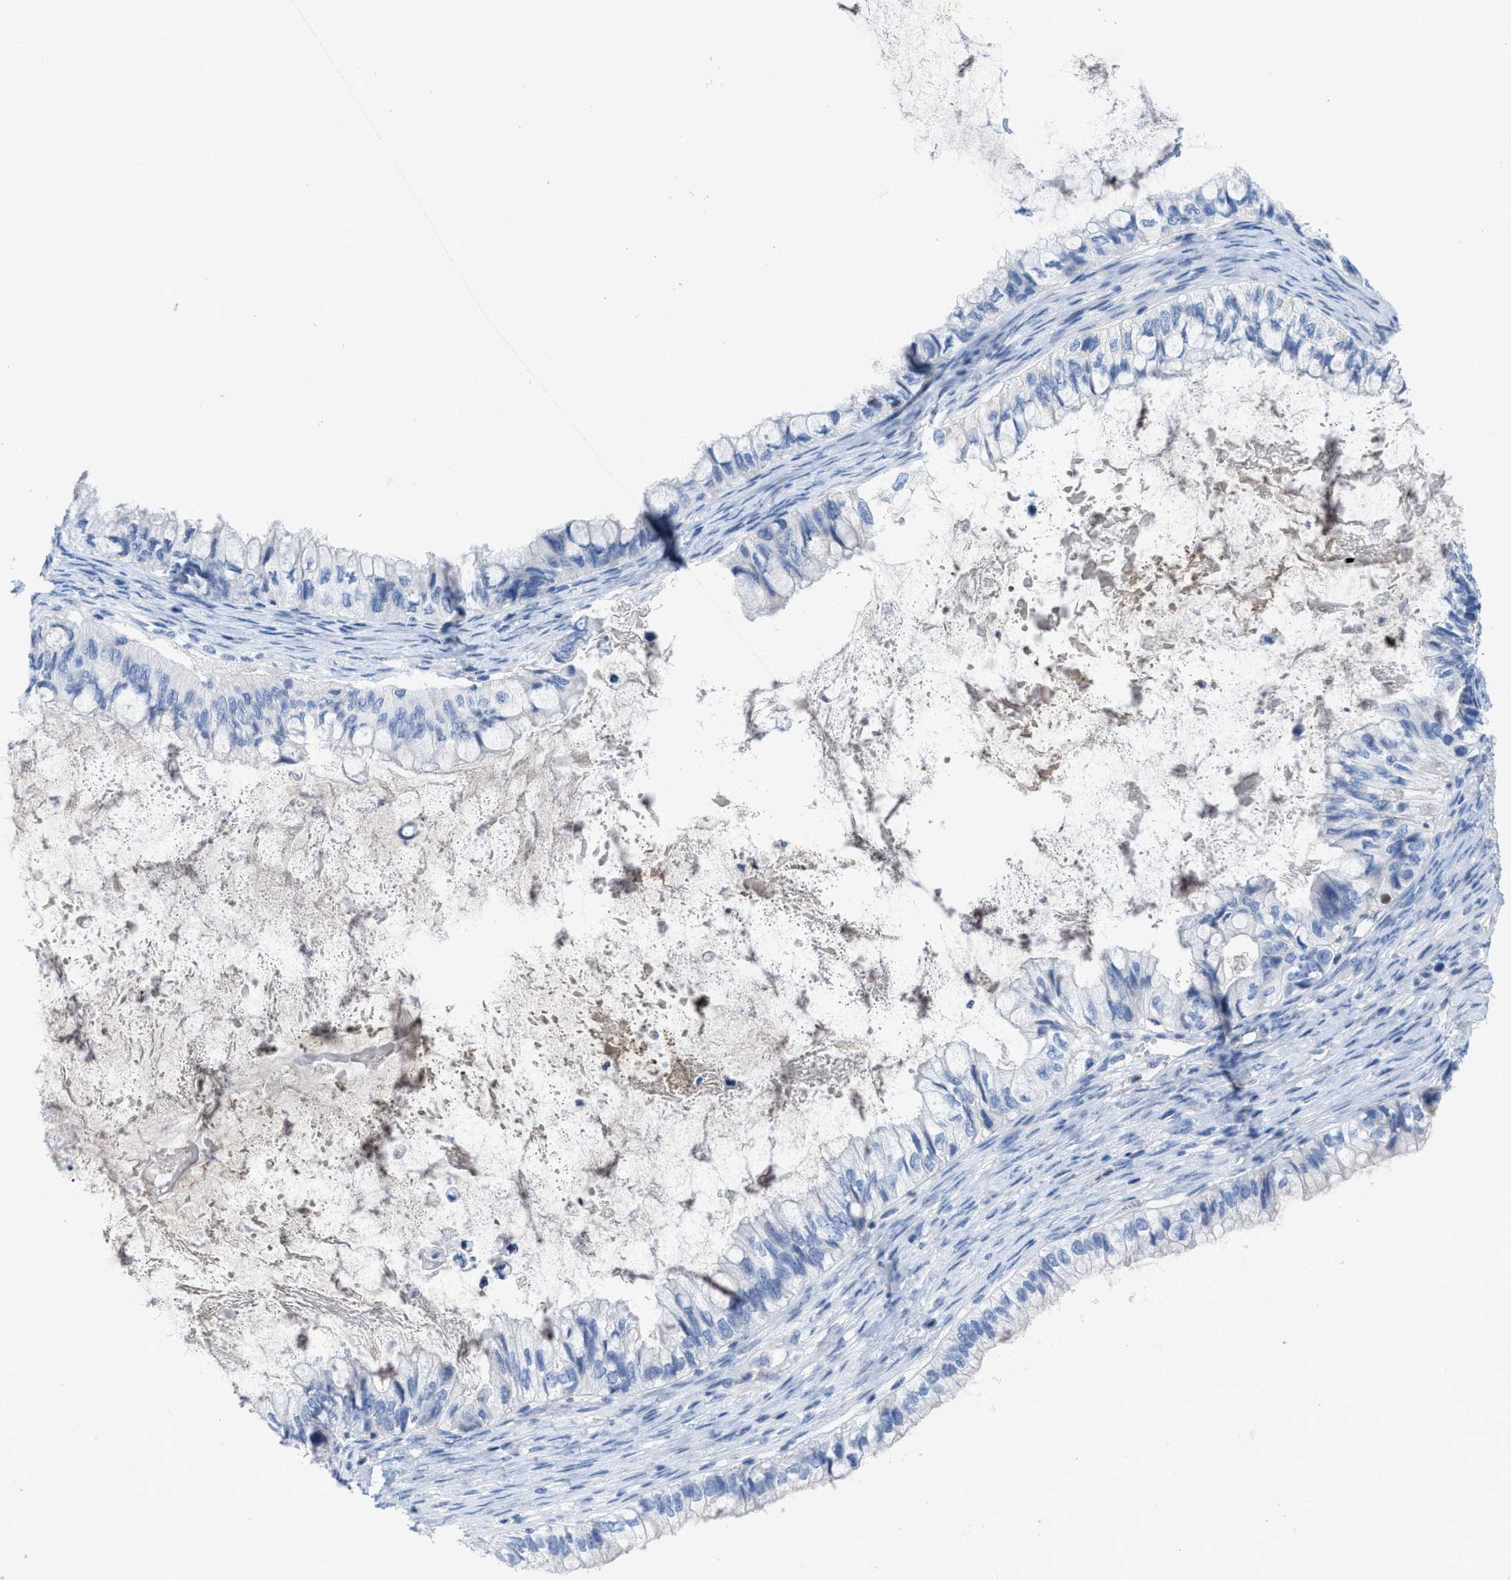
{"staining": {"intensity": "negative", "quantity": "none", "location": "none"}, "tissue": "ovarian cancer", "cell_type": "Tumor cells", "image_type": "cancer", "snomed": [{"axis": "morphology", "description": "Cystadenocarcinoma, mucinous, NOS"}, {"axis": "topography", "description": "Ovary"}], "caption": "Immunohistochemistry (IHC) of human ovarian mucinous cystadenocarcinoma displays no expression in tumor cells.", "gene": "CPA2", "patient": {"sex": "female", "age": 80}}